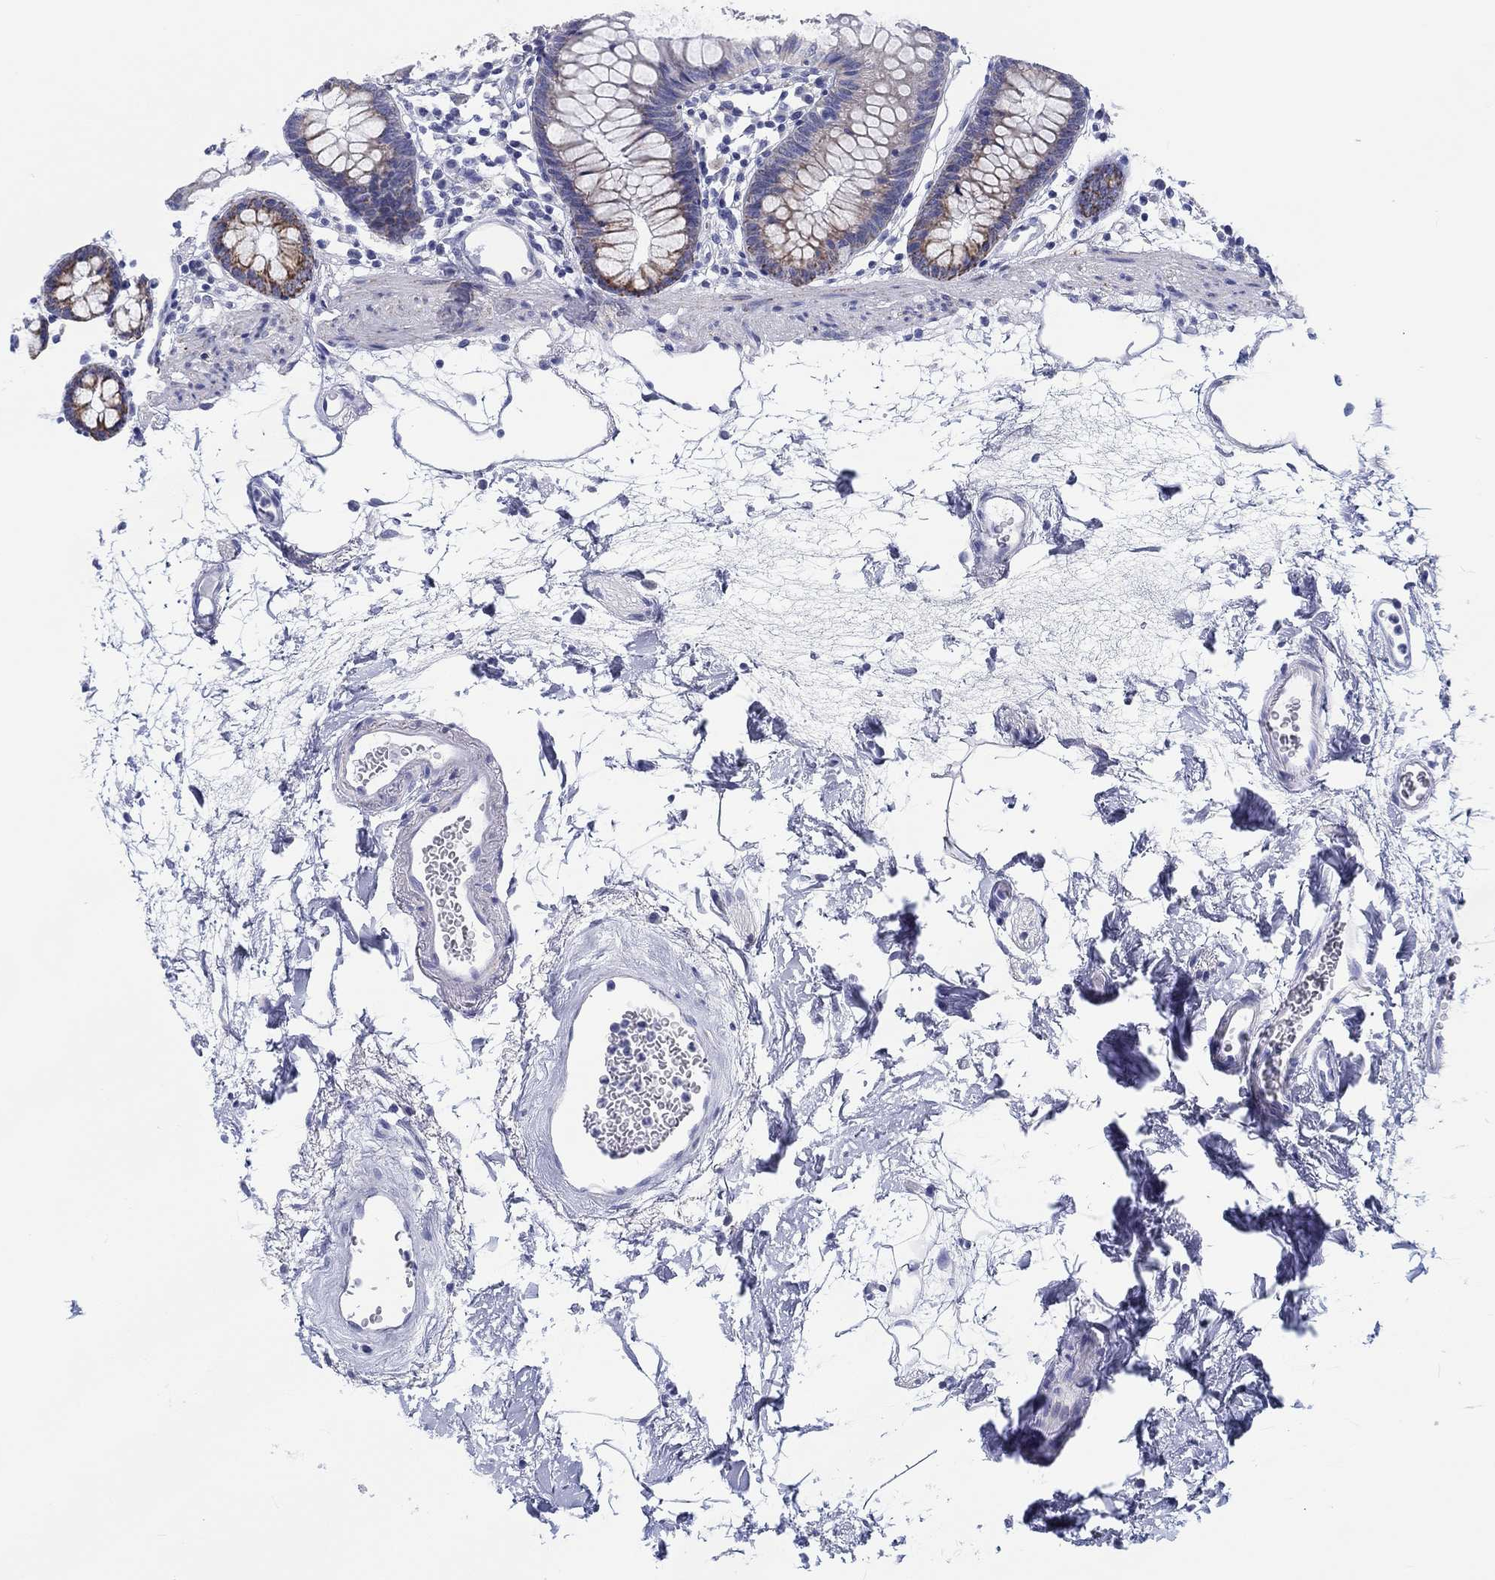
{"staining": {"intensity": "negative", "quantity": "none", "location": "none"}, "tissue": "colon", "cell_type": "Endothelial cells", "image_type": "normal", "snomed": [{"axis": "morphology", "description": "Normal tissue, NOS"}, {"axis": "topography", "description": "Colon"}], "caption": "The immunohistochemistry (IHC) histopathology image has no significant positivity in endothelial cells of colon. (DAB immunohistochemistry, high magnification).", "gene": "H1", "patient": {"sex": "female", "age": 84}}